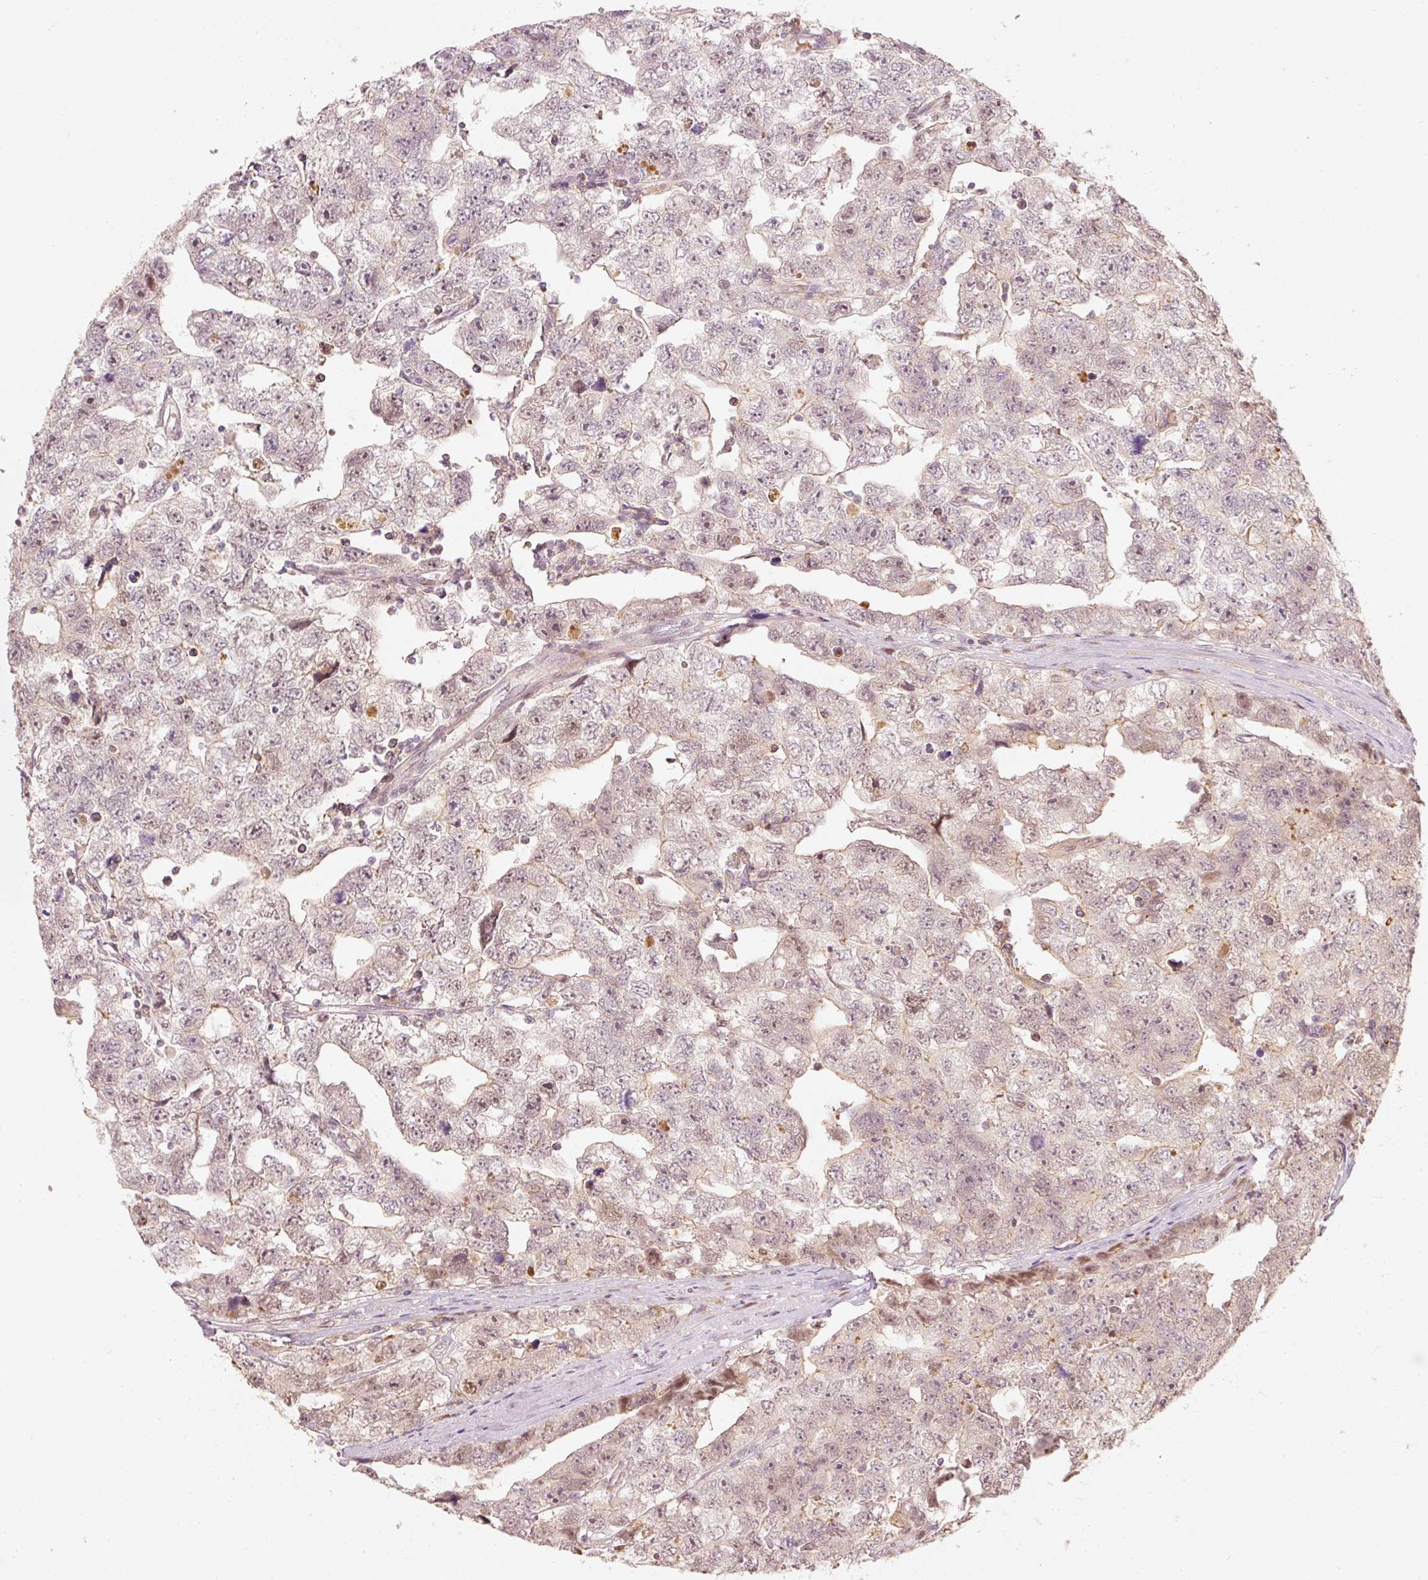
{"staining": {"intensity": "weak", "quantity": "<25%", "location": "cytoplasmic/membranous,nuclear"}, "tissue": "testis cancer", "cell_type": "Tumor cells", "image_type": "cancer", "snomed": [{"axis": "morphology", "description": "Carcinoma, Embryonal, NOS"}, {"axis": "topography", "description": "Testis"}], "caption": "Immunohistochemistry (IHC) photomicrograph of testis cancer (embryonal carcinoma) stained for a protein (brown), which demonstrates no staining in tumor cells.", "gene": "TREX2", "patient": {"sex": "male", "age": 22}}